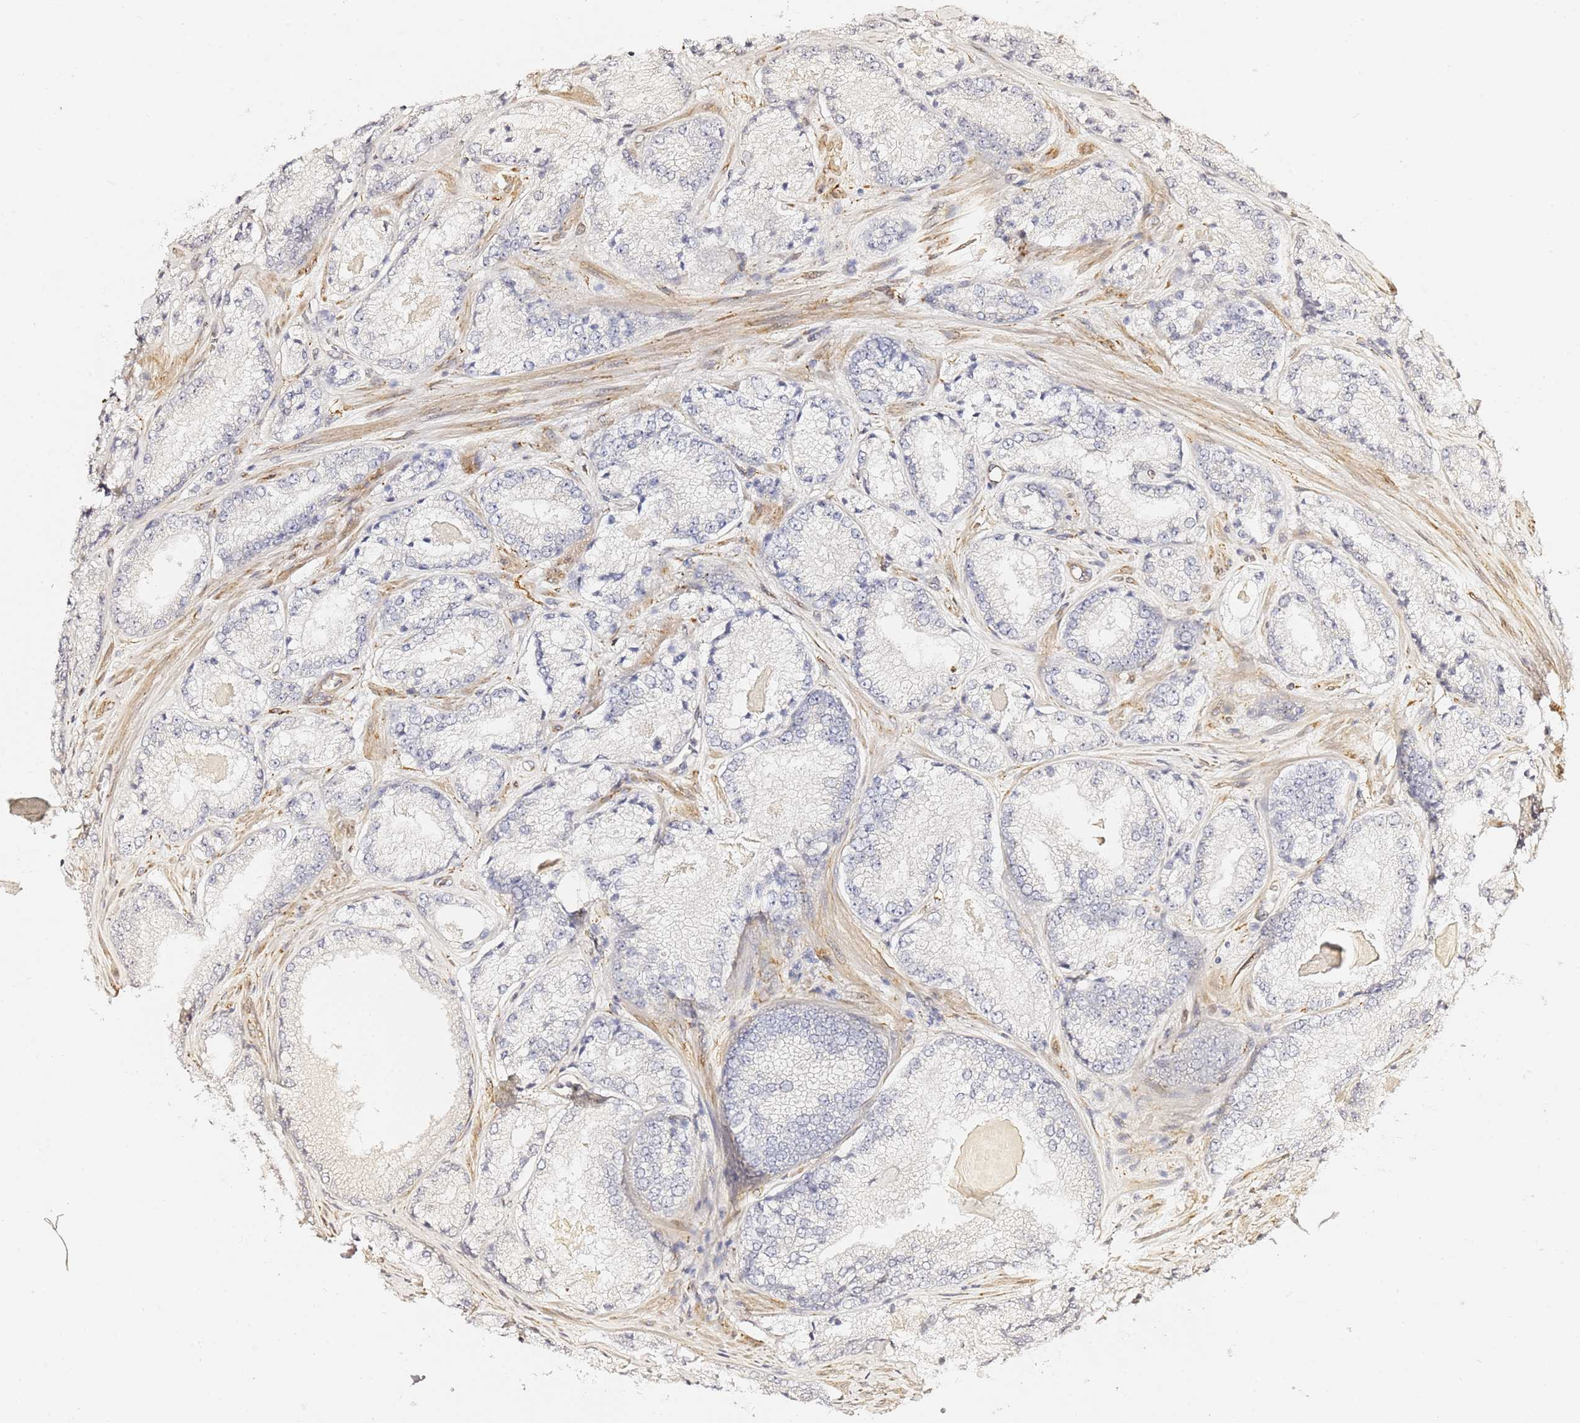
{"staining": {"intensity": "negative", "quantity": "none", "location": "none"}, "tissue": "prostate cancer", "cell_type": "Tumor cells", "image_type": "cancer", "snomed": [{"axis": "morphology", "description": "Adenocarcinoma, Low grade"}, {"axis": "topography", "description": "Prostate"}], "caption": "DAB immunohistochemical staining of human prostate cancer (low-grade adenocarcinoma) reveals no significant positivity in tumor cells.", "gene": "GDAP2", "patient": {"sex": "male", "age": 68}}